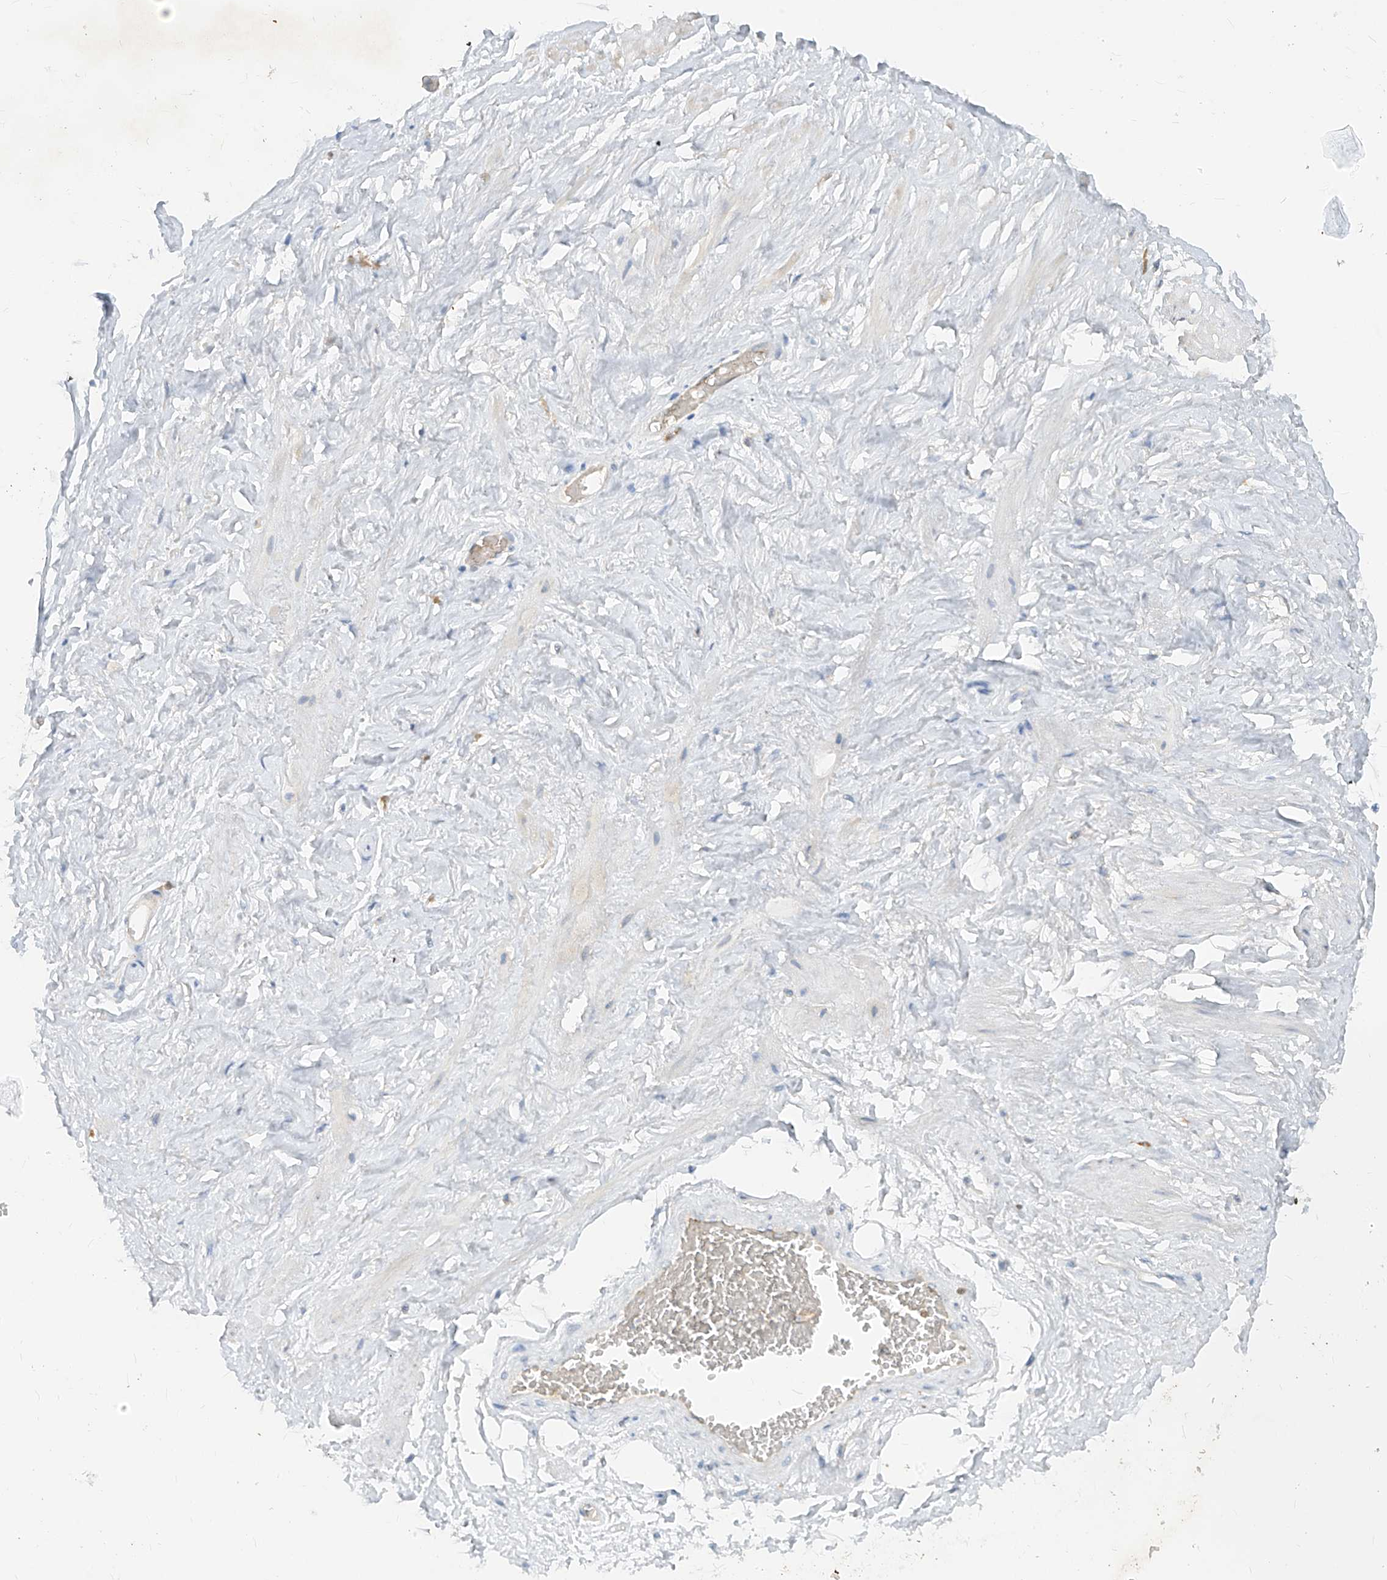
{"staining": {"intensity": "negative", "quantity": "none", "location": "none"}, "tissue": "adipose tissue", "cell_type": "Adipocytes", "image_type": "normal", "snomed": [{"axis": "morphology", "description": "Normal tissue, NOS"}, {"axis": "morphology", "description": "Adenocarcinoma, Low grade"}, {"axis": "topography", "description": "Prostate"}, {"axis": "topography", "description": "Peripheral nerve tissue"}], "caption": "Human adipose tissue stained for a protein using immunohistochemistry displays no staining in adipocytes.", "gene": "DGKQ", "patient": {"sex": "male", "age": 63}}